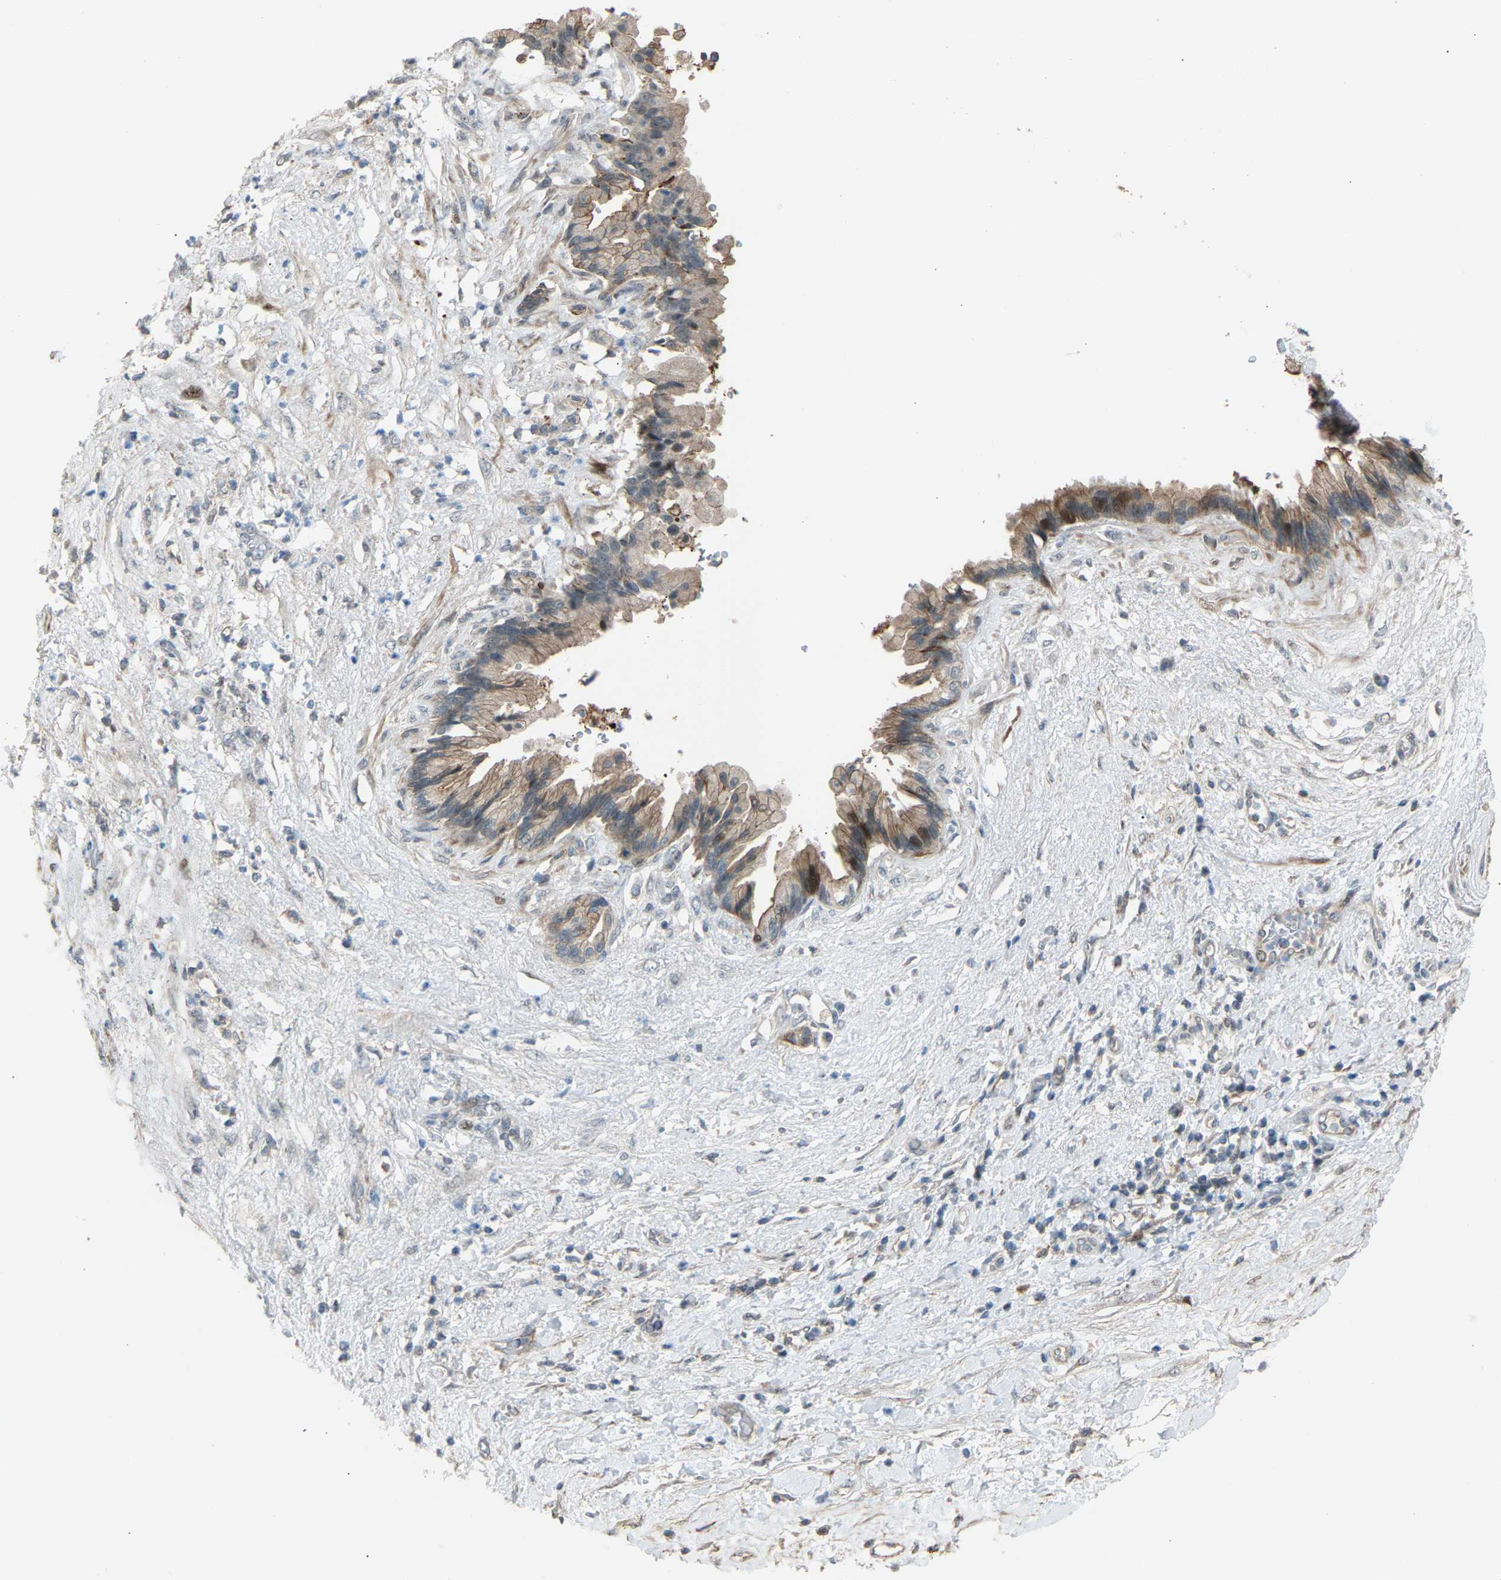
{"staining": {"intensity": "weak", "quantity": ">75%", "location": "cytoplasmic/membranous"}, "tissue": "pancreatic cancer", "cell_type": "Tumor cells", "image_type": "cancer", "snomed": [{"axis": "morphology", "description": "Adenocarcinoma, NOS"}, {"axis": "topography", "description": "Pancreas"}], "caption": "Pancreatic cancer stained for a protein (brown) exhibits weak cytoplasmic/membranous positive staining in about >75% of tumor cells.", "gene": "VPS41", "patient": {"sex": "female", "age": 60}}